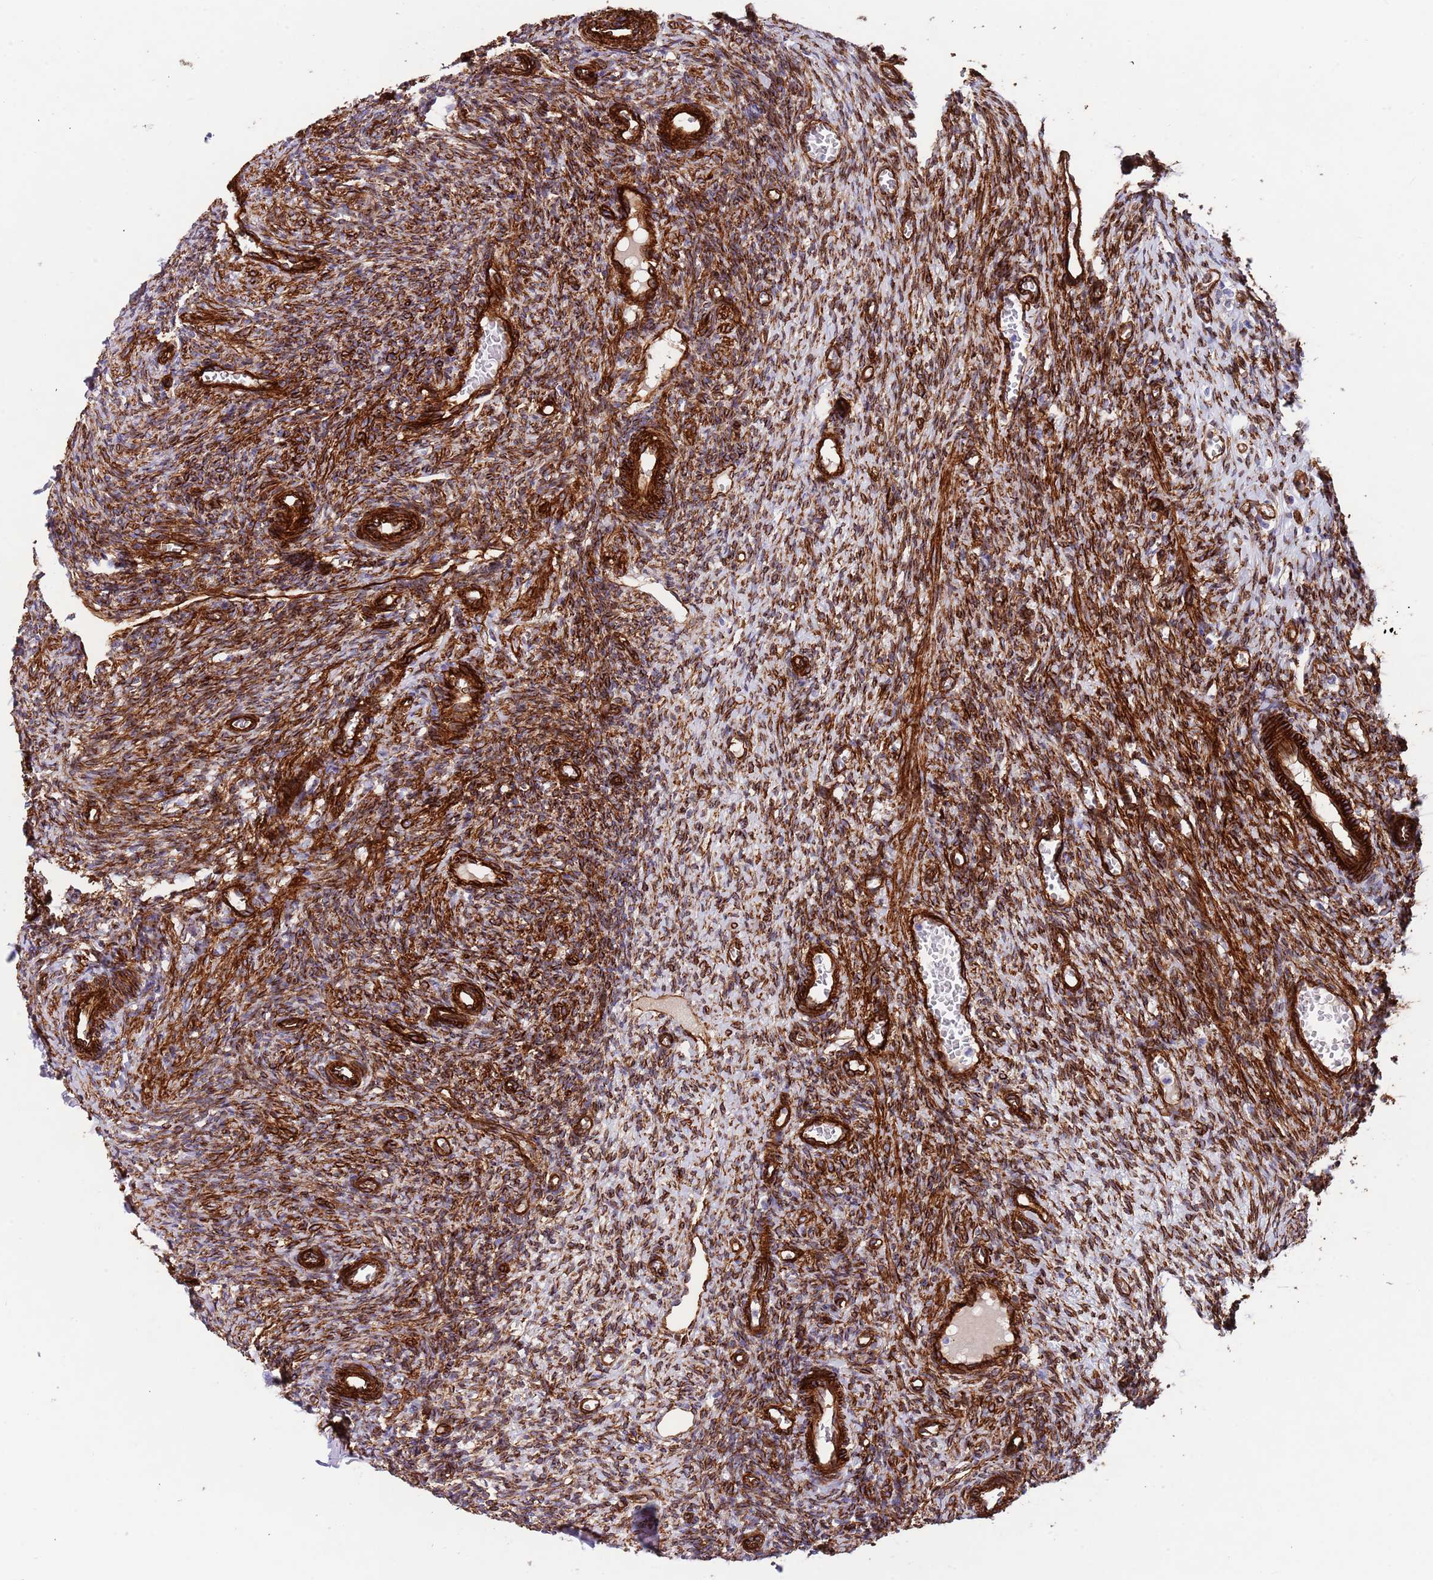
{"staining": {"intensity": "strong", "quantity": ">75%", "location": "cytoplasmic/membranous"}, "tissue": "ovary", "cell_type": "Ovarian stroma cells", "image_type": "normal", "snomed": [{"axis": "morphology", "description": "Normal tissue, NOS"}, {"axis": "topography", "description": "Ovary"}], "caption": "Immunohistochemistry (DAB (3,3'-diaminobenzidine)) staining of benign human ovary demonstrates strong cytoplasmic/membranous protein staining in approximately >75% of ovarian stroma cells. The protein of interest is shown in brown color, while the nuclei are stained blue.", "gene": "CAV2", "patient": {"sex": "female", "age": 27}}